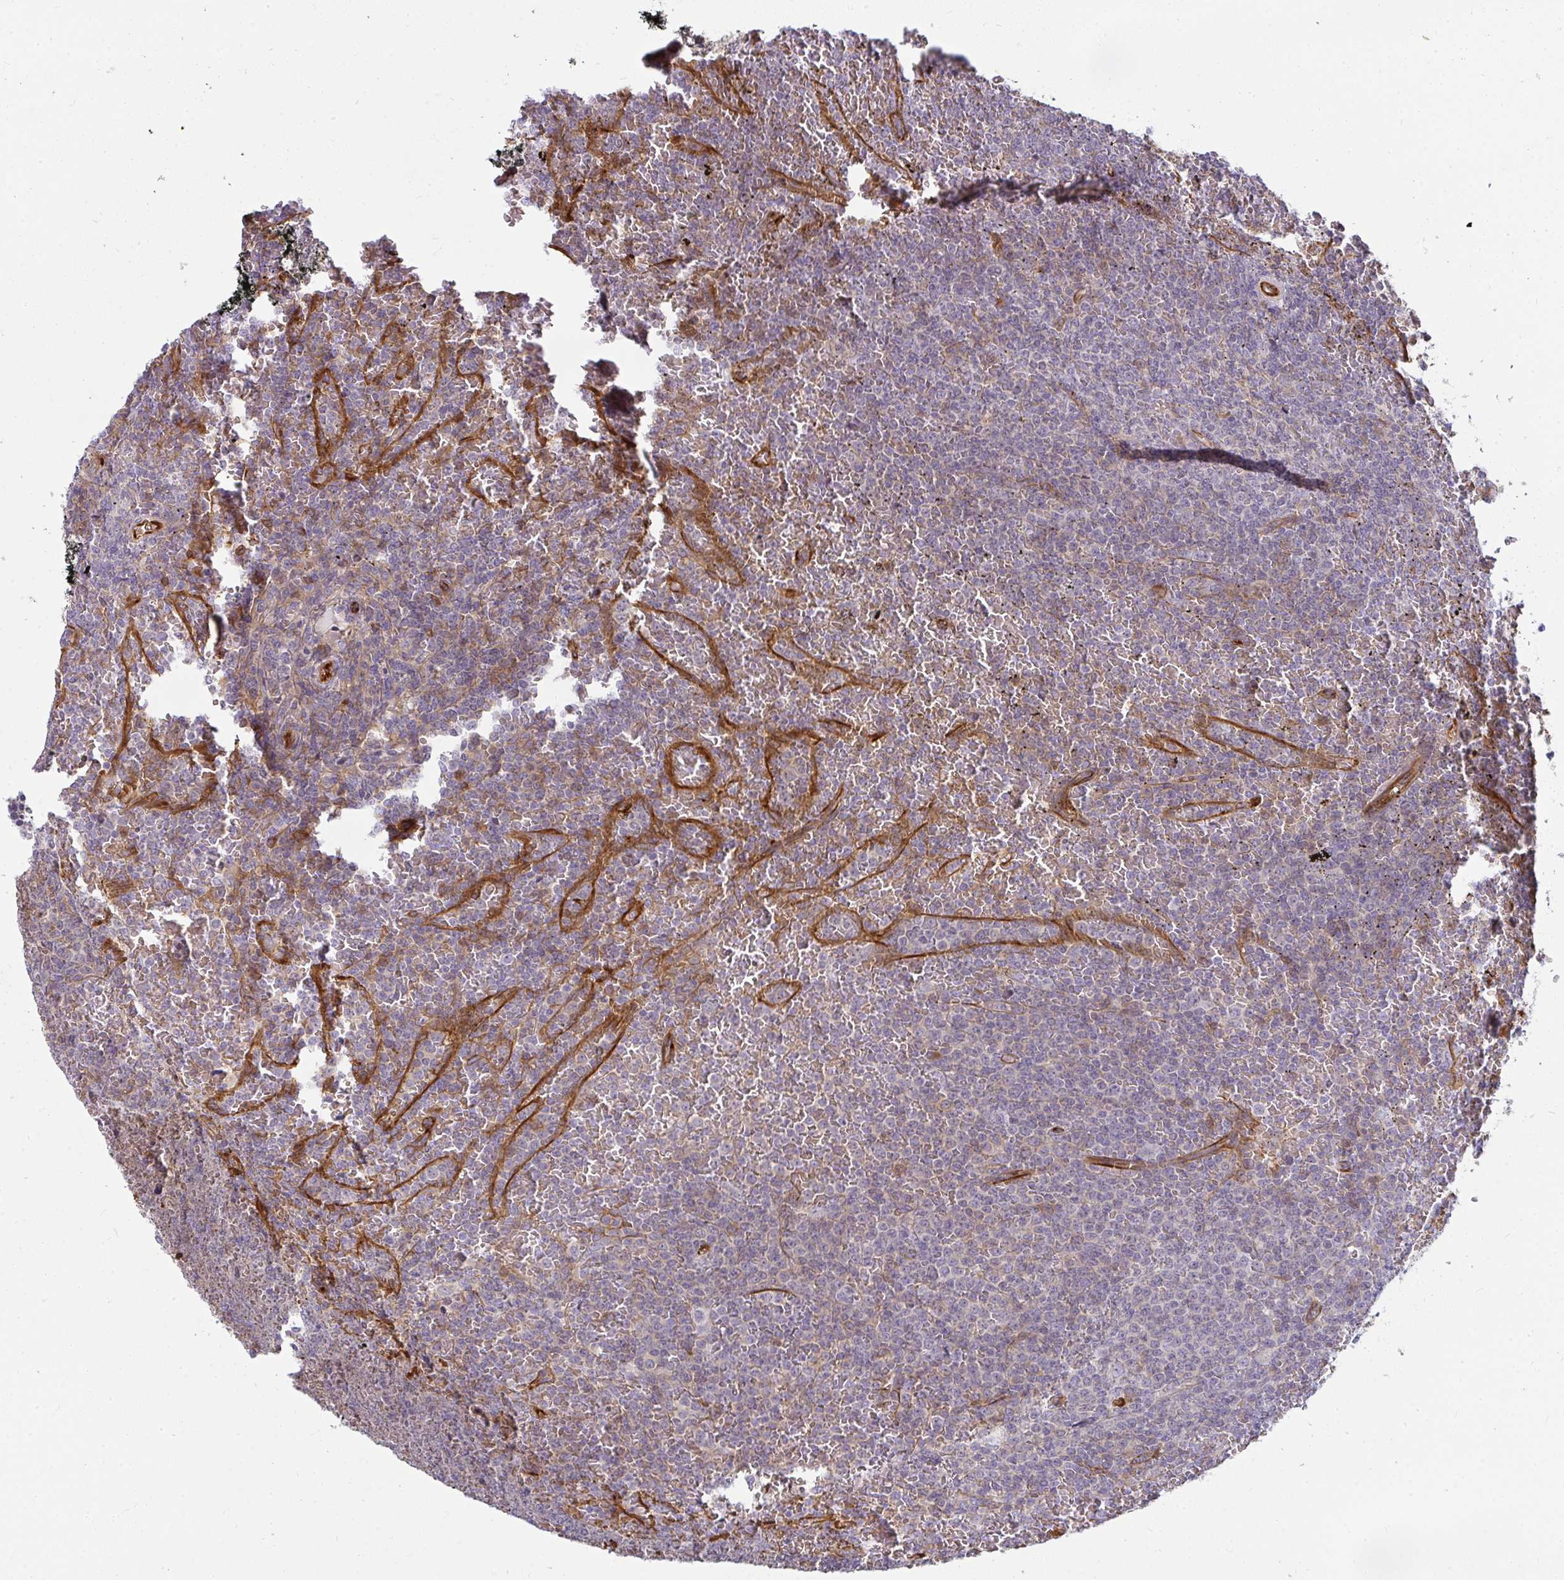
{"staining": {"intensity": "weak", "quantity": "<25%", "location": "cytoplasmic/membranous"}, "tissue": "lymphoma", "cell_type": "Tumor cells", "image_type": "cancer", "snomed": [{"axis": "morphology", "description": "Malignant lymphoma, non-Hodgkin's type, Low grade"}, {"axis": "topography", "description": "Spleen"}], "caption": "High magnification brightfield microscopy of malignant lymphoma, non-Hodgkin's type (low-grade) stained with DAB (3,3'-diaminobenzidine) (brown) and counterstained with hematoxylin (blue): tumor cells show no significant positivity.", "gene": "IFIT3", "patient": {"sex": "female", "age": 77}}